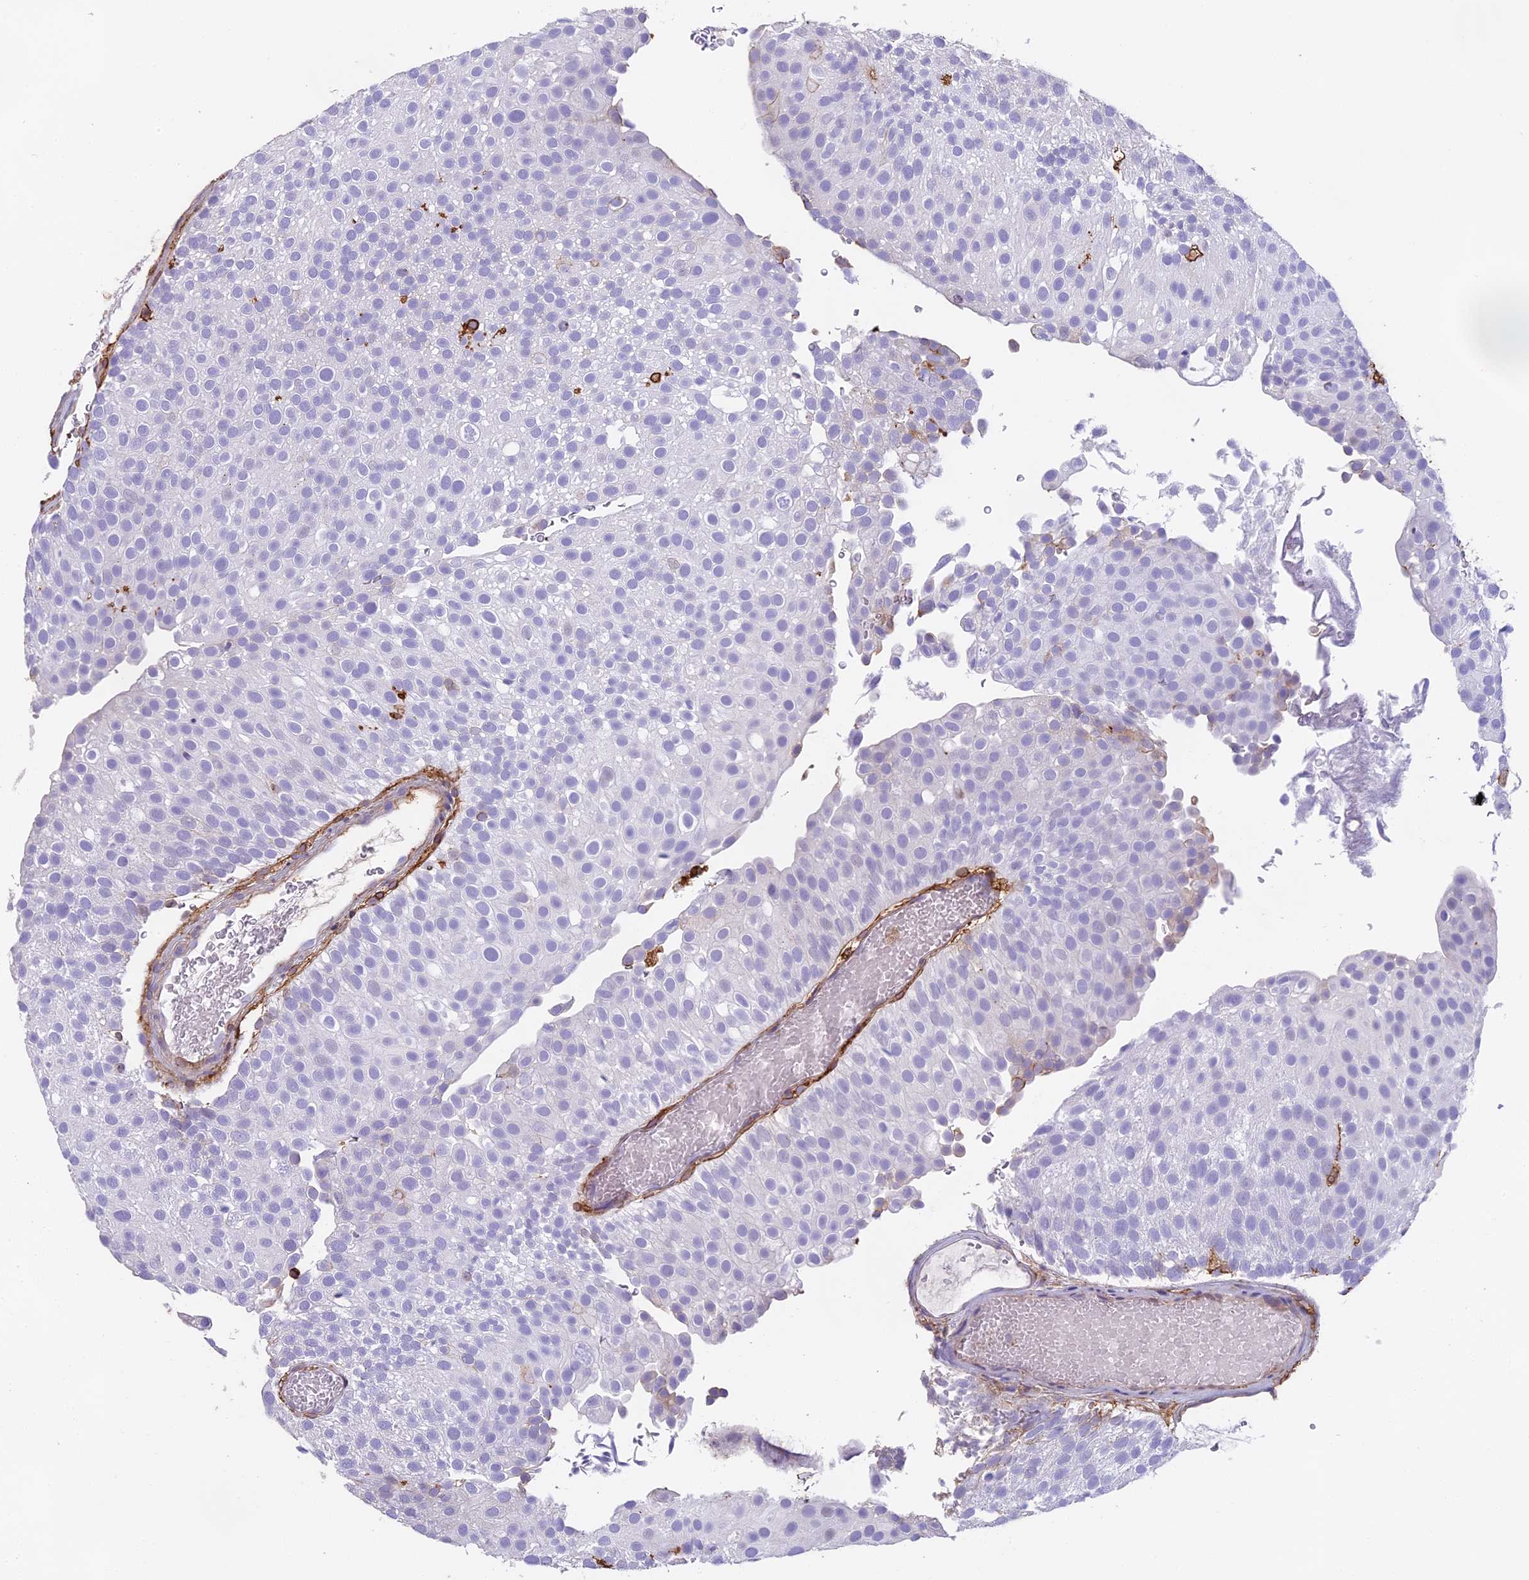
{"staining": {"intensity": "negative", "quantity": "none", "location": "none"}, "tissue": "urothelial cancer", "cell_type": "Tumor cells", "image_type": "cancer", "snomed": [{"axis": "morphology", "description": "Urothelial carcinoma, Low grade"}, {"axis": "topography", "description": "Urinary bladder"}], "caption": "This is a image of immunohistochemistry staining of low-grade urothelial carcinoma, which shows no expression in tumor cells.", "gene": "TMEM255B", "patient": {"sex": "male", "age": 78}}